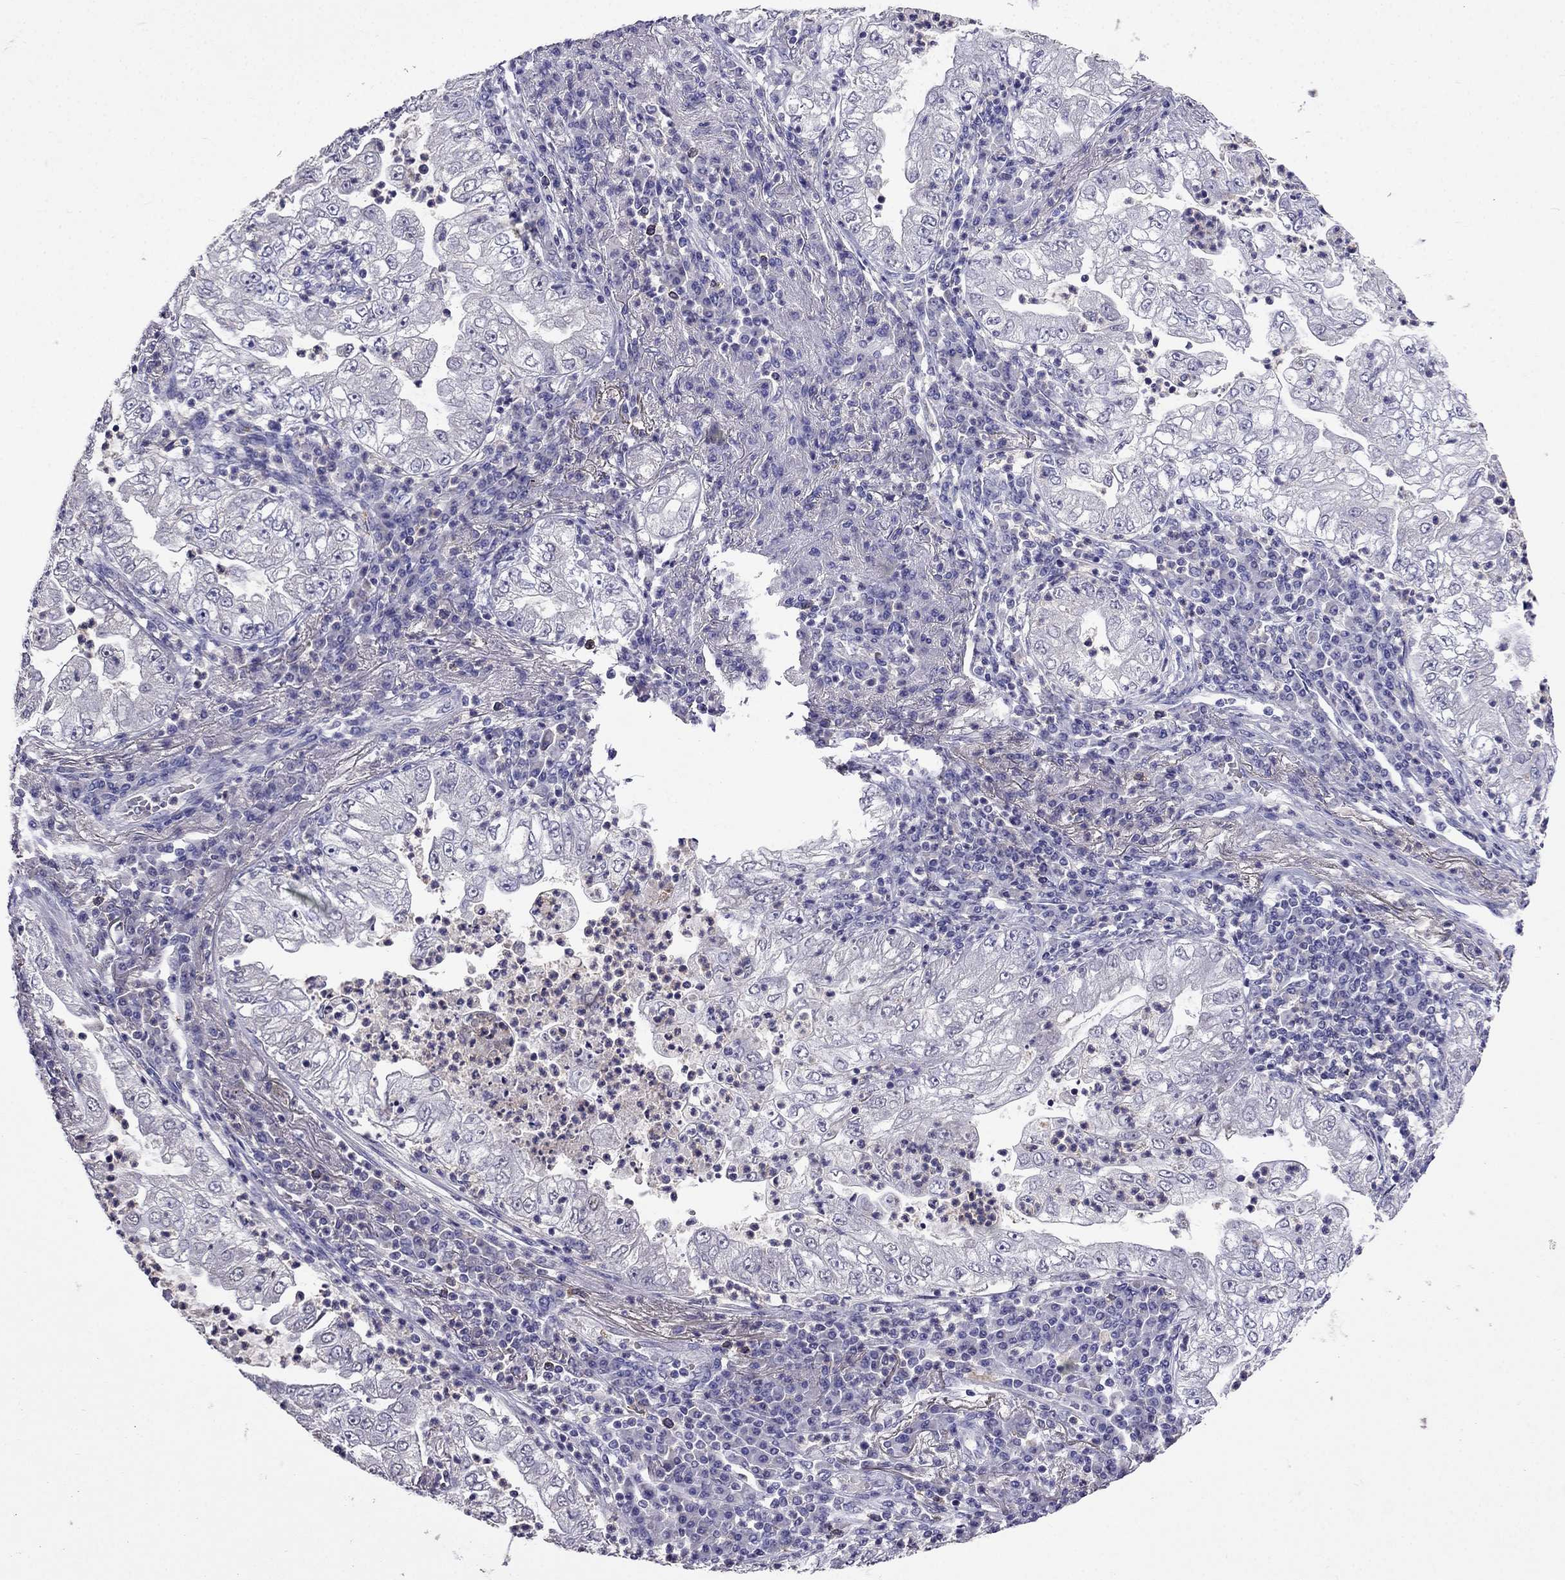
{"staining": {"intensity": "negative", "quantity": "none", "location": "none"}, "tissue": "lung cancer", "cell_type": "Tumor cells", "image_type": "cancer", "snomed": [{"axis": "morphology", "description": "Adenocarcinoma, NOS"}, {"axis": "topography", "description": "Lung"}], "caption": "Adenocarcinoma (lung) was stained to show a protein in brown. There is no significant staining in tumor cells.", "gene": "AQP9", "patient": {"sex": "female", "age": 73}}